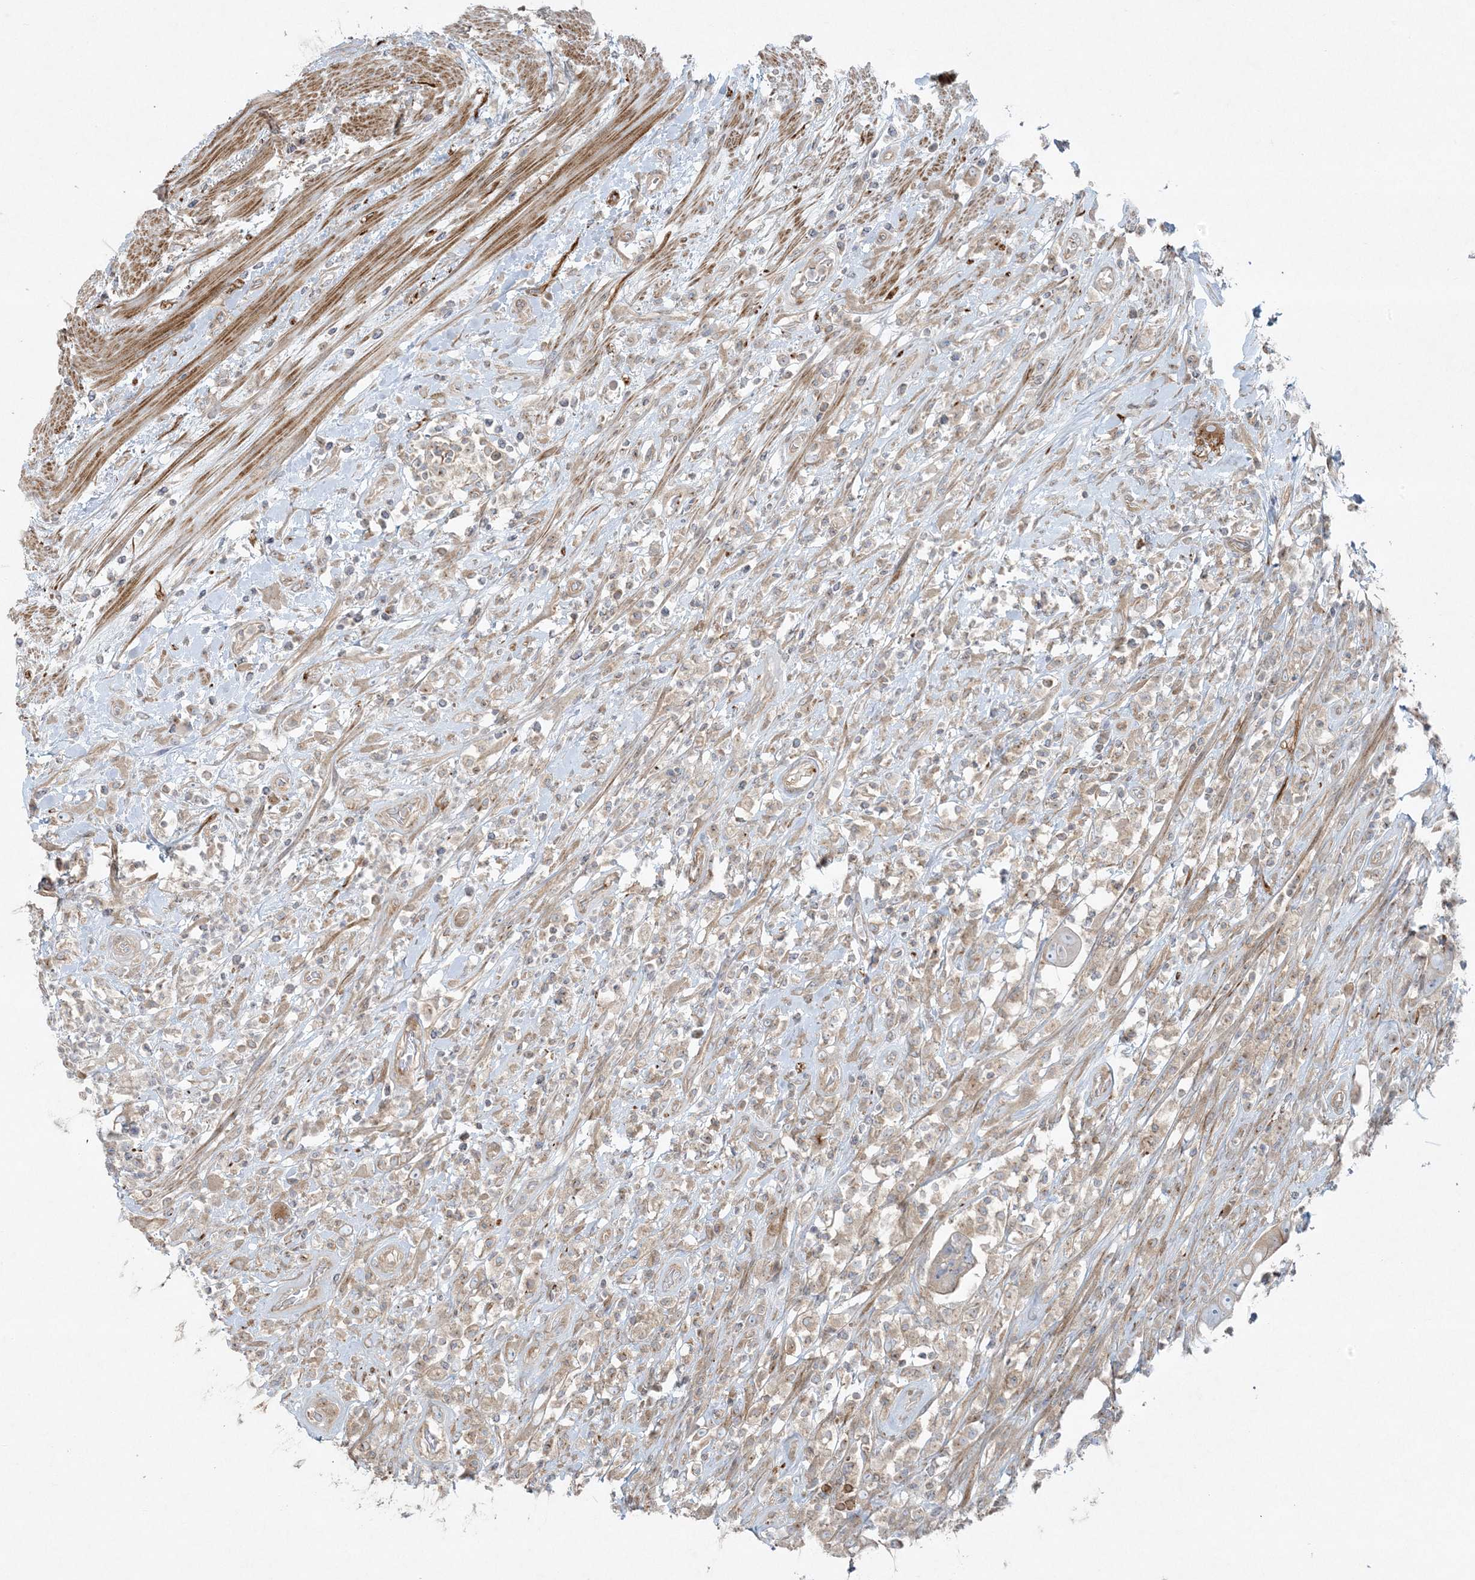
{"staining": {"intensity": "moderate", "quantity": ">75%", "location": "cytoplasmic/membranous"}, "tissue": "colorectal cancer", "cell_type": "Tumor cells", "image_type": "cancer", "snomed": [{"axis": "morphology", "description": "Adenocarcinoma, NOS"}, {"axis": "topography", "description": "Rectum"}], "caption": "Protein analysis of colorectal cancer tissue demonstrates moderate cytoplasmic/membranous positivity in about >75% of tumor cells.", "gene": "PIK3R4", "patient": {"sex": "male", "age": 59}}